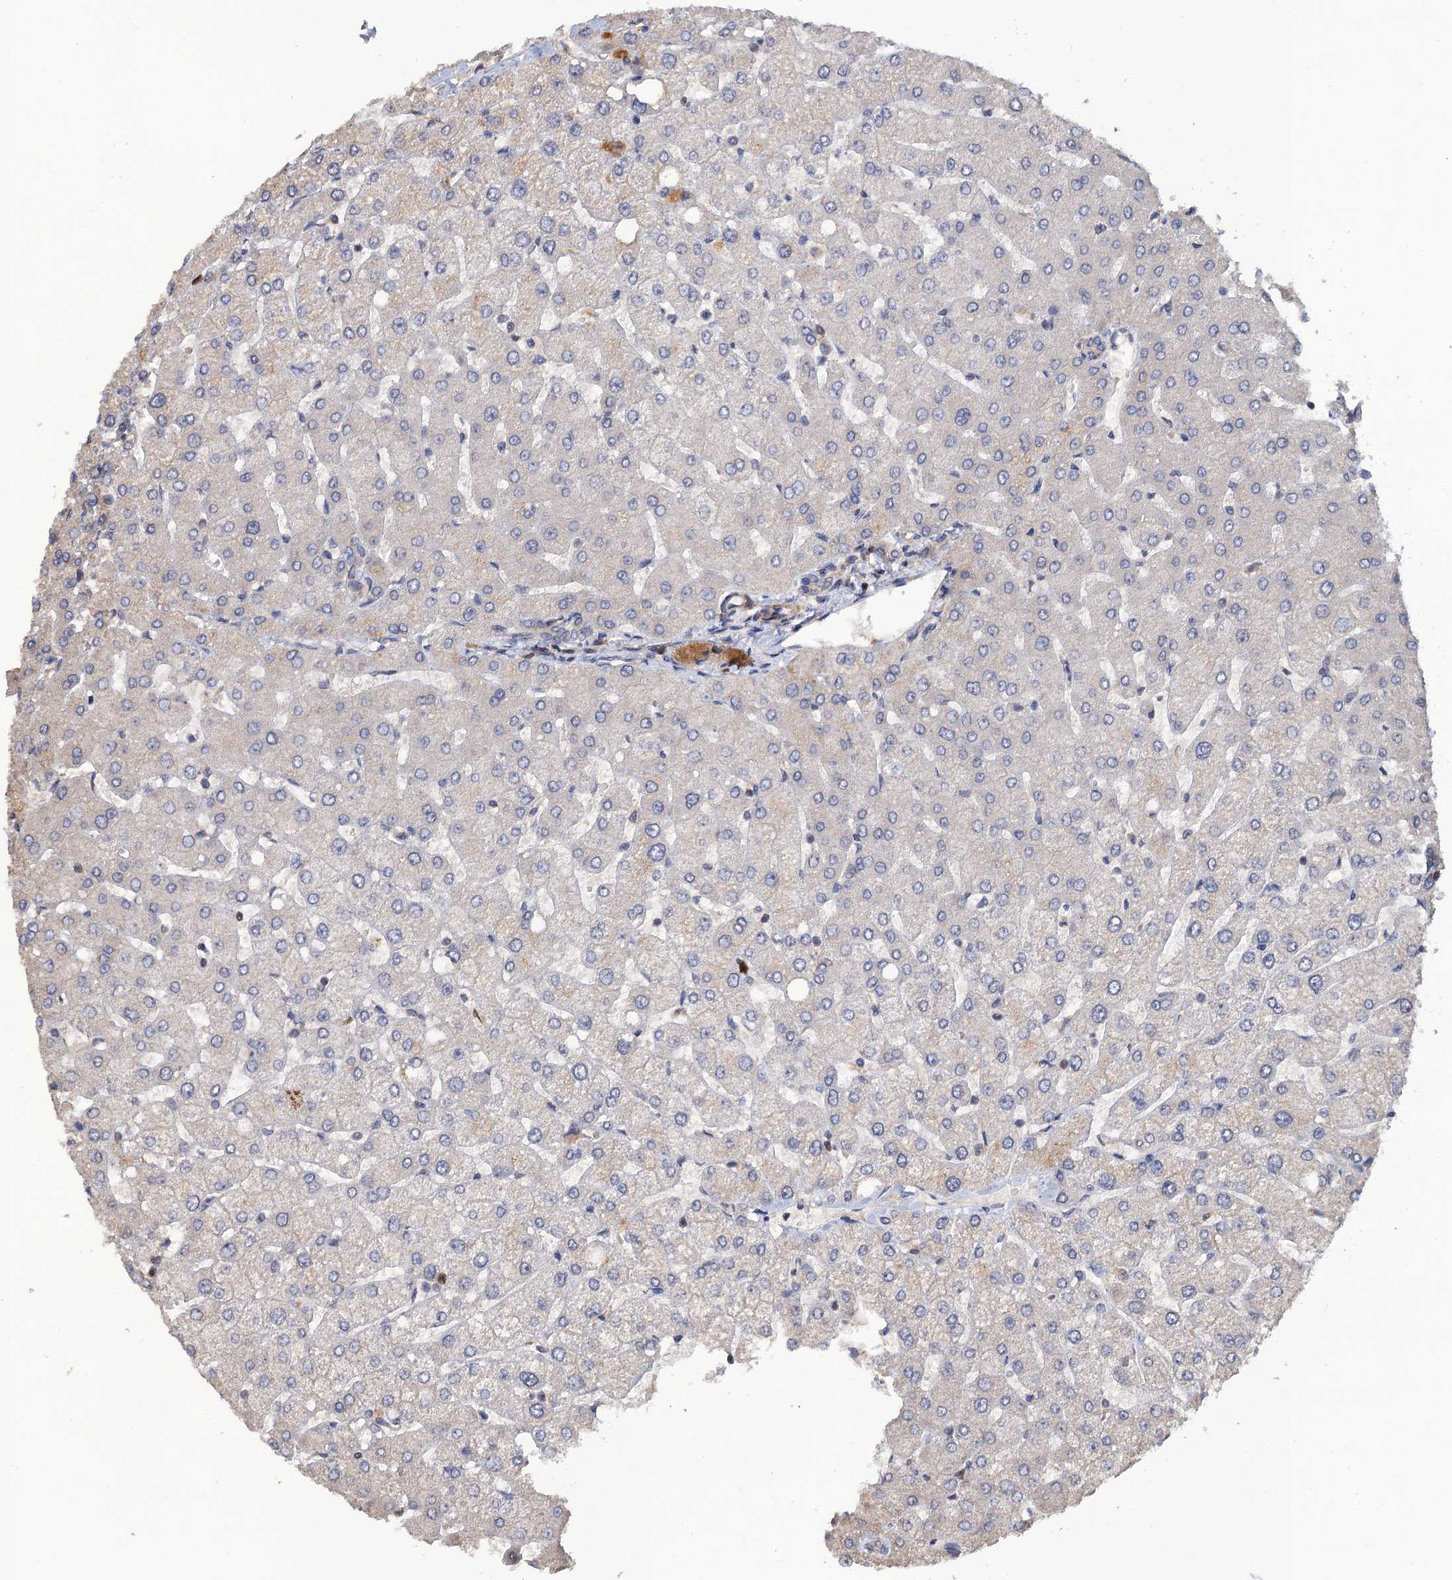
{"staining": {"intensity": "negative", "quantity": "none", "location": "none"}, "tissue": "liver", "cell_type": "Cholangiocytes", "image_type": "normal", "snomed": [{"axis": "morphology", "description": "Normal tissue, NOS"}, {"axis": "topography", "description": "Liver"}], "caption": "Cholangiocytes show no significant positivity in unremarkable liver. (DAB immunohistochemistry (IHC) with hematoxylin counter stain).", "gene": "DGKA", "patient": {"sex": "female", "age": 54}}